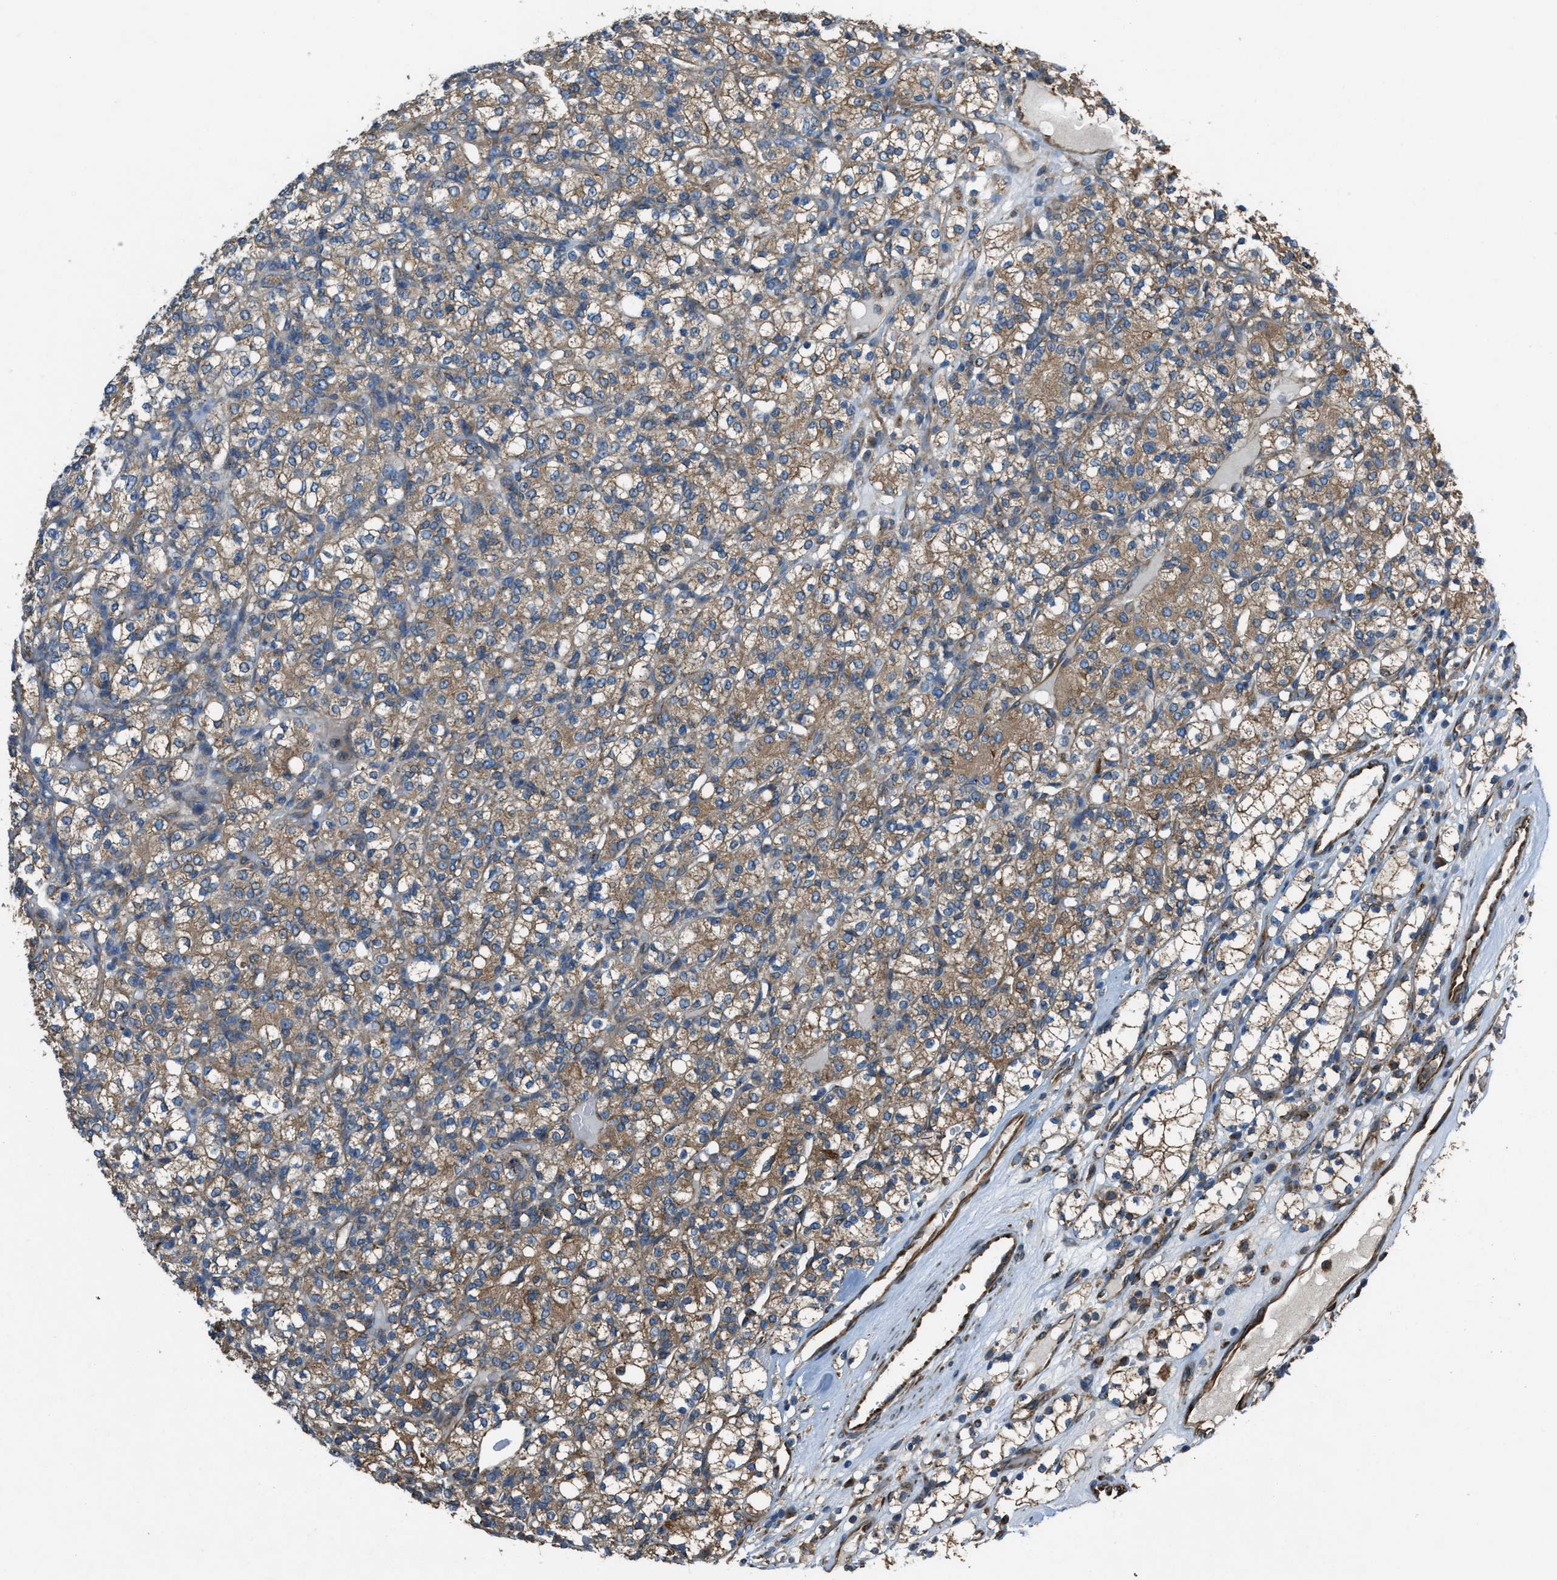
{"staining": {"intensity": "moderate", "quantity": ">75%", "location": "cytoplasmic/membranous"}, "tissue": "renal cancer", "cell_type": "Tumor cells", "image_type": "cancer", "snomed": [{"axis": "morphology", "description": "Adenocarcinoma, NOS"}, {"axis": "topography", "description": "Kidney"}], "caption": "Moderate cytoplasmic/membranous protein staining is appreciated in about >75% of tumor cells in renal cancer (adenocarcinoma).", "gene": "TRPC1", "patient": {"sex": "male", "age": 77}}